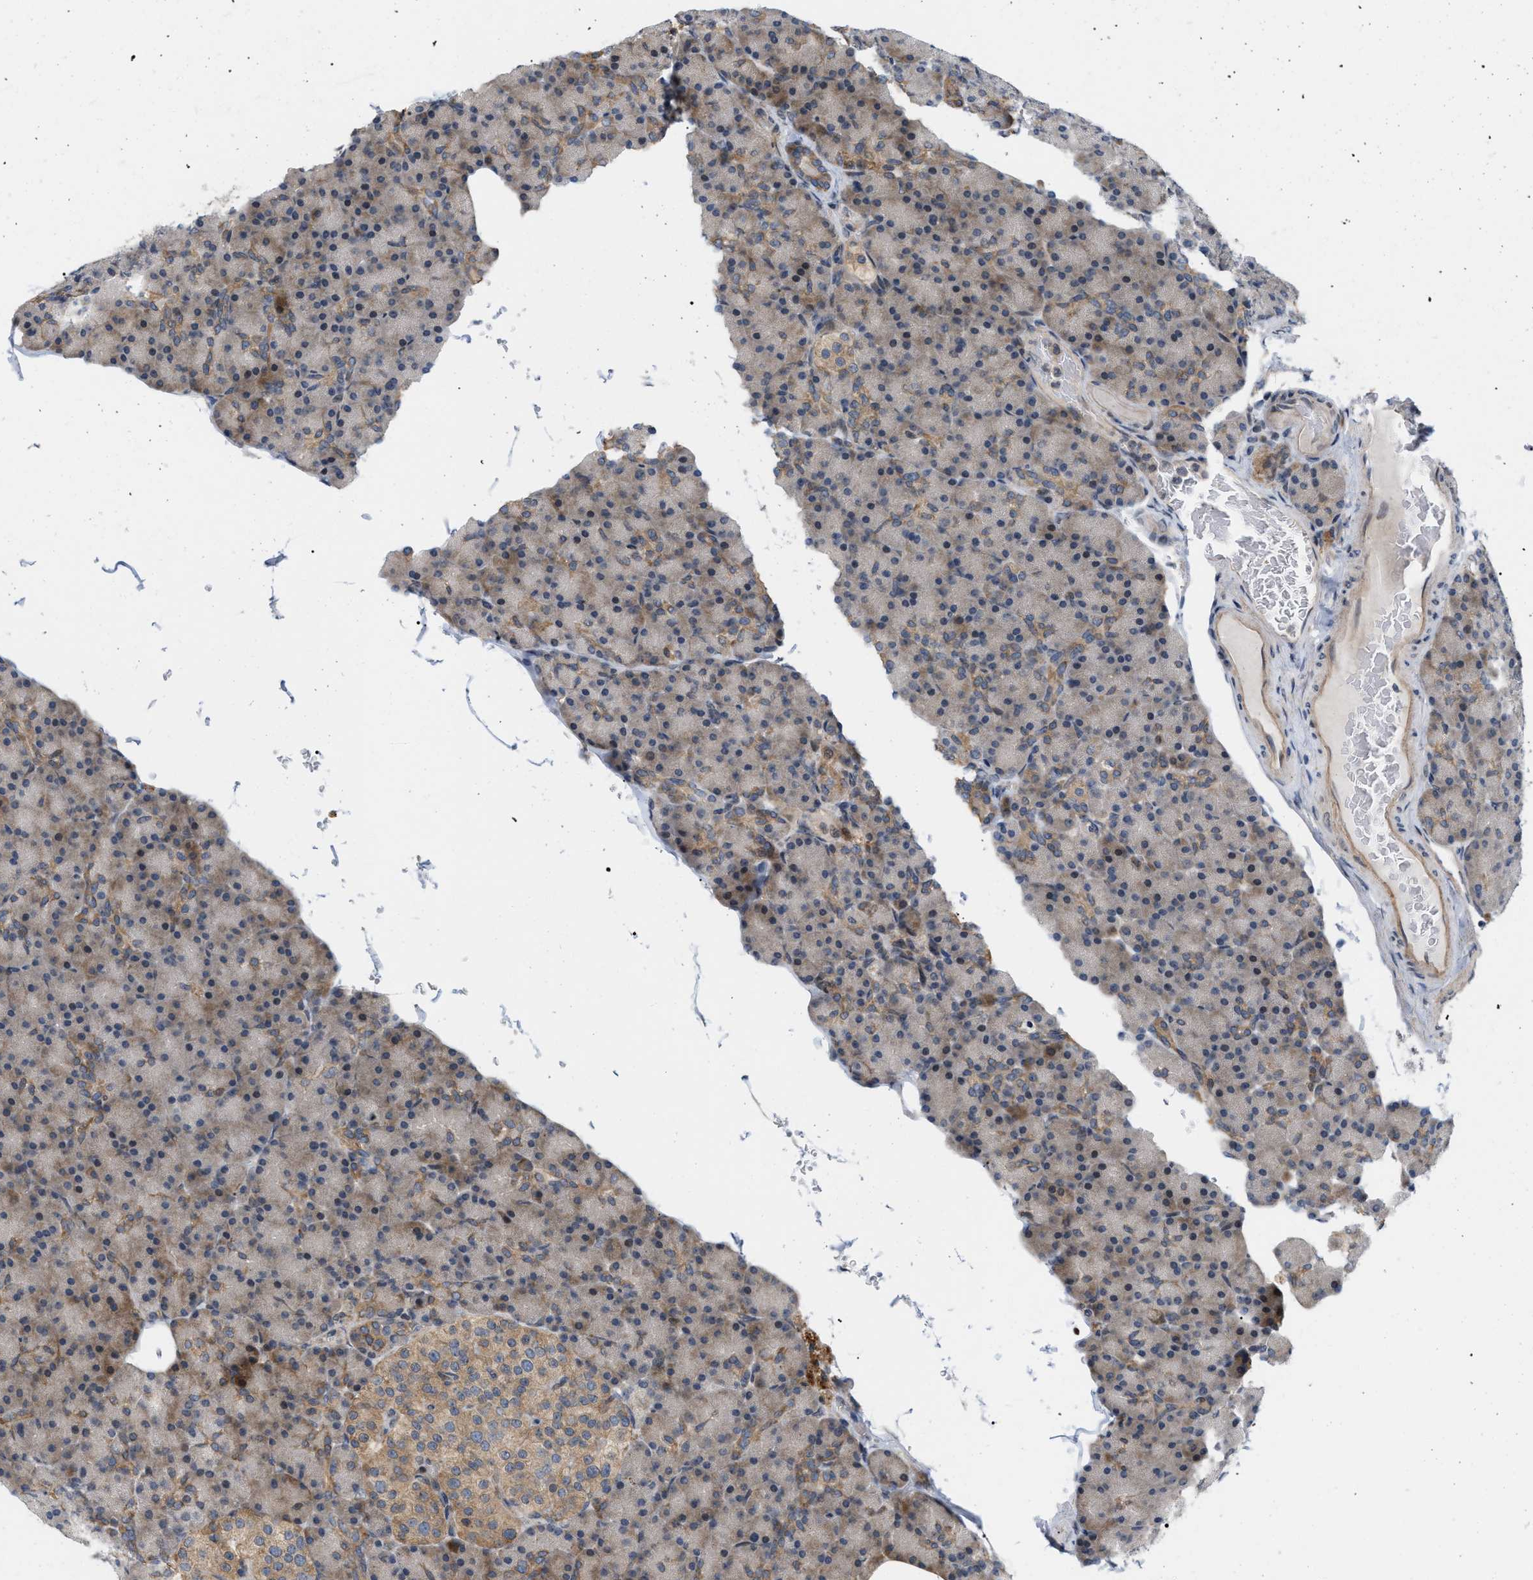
{"staining": {"intensity": "weak", "quantity": "25%-75%", "location": "cytoplasmic/membranous"}, "tissue": "pancreas", "cell_type": "Exocrine glandular cells", "image_type": "normal", "snomed": [{"axis": "morphology", "description": "Normal tissue, NOS"}, {"axis": "topography", "description": "Pancreas"}], "caption": "High-power microscopy captured an immunohistochemistry (IHC) micrograph of unremarkable pancreas, revealing weak cytoplasmic/membranous positivity in approximately 25%-75% of exocrine glandular cells.", "gene": "CSNK1A1", "patient": {"sex": "female", "age": 43}}